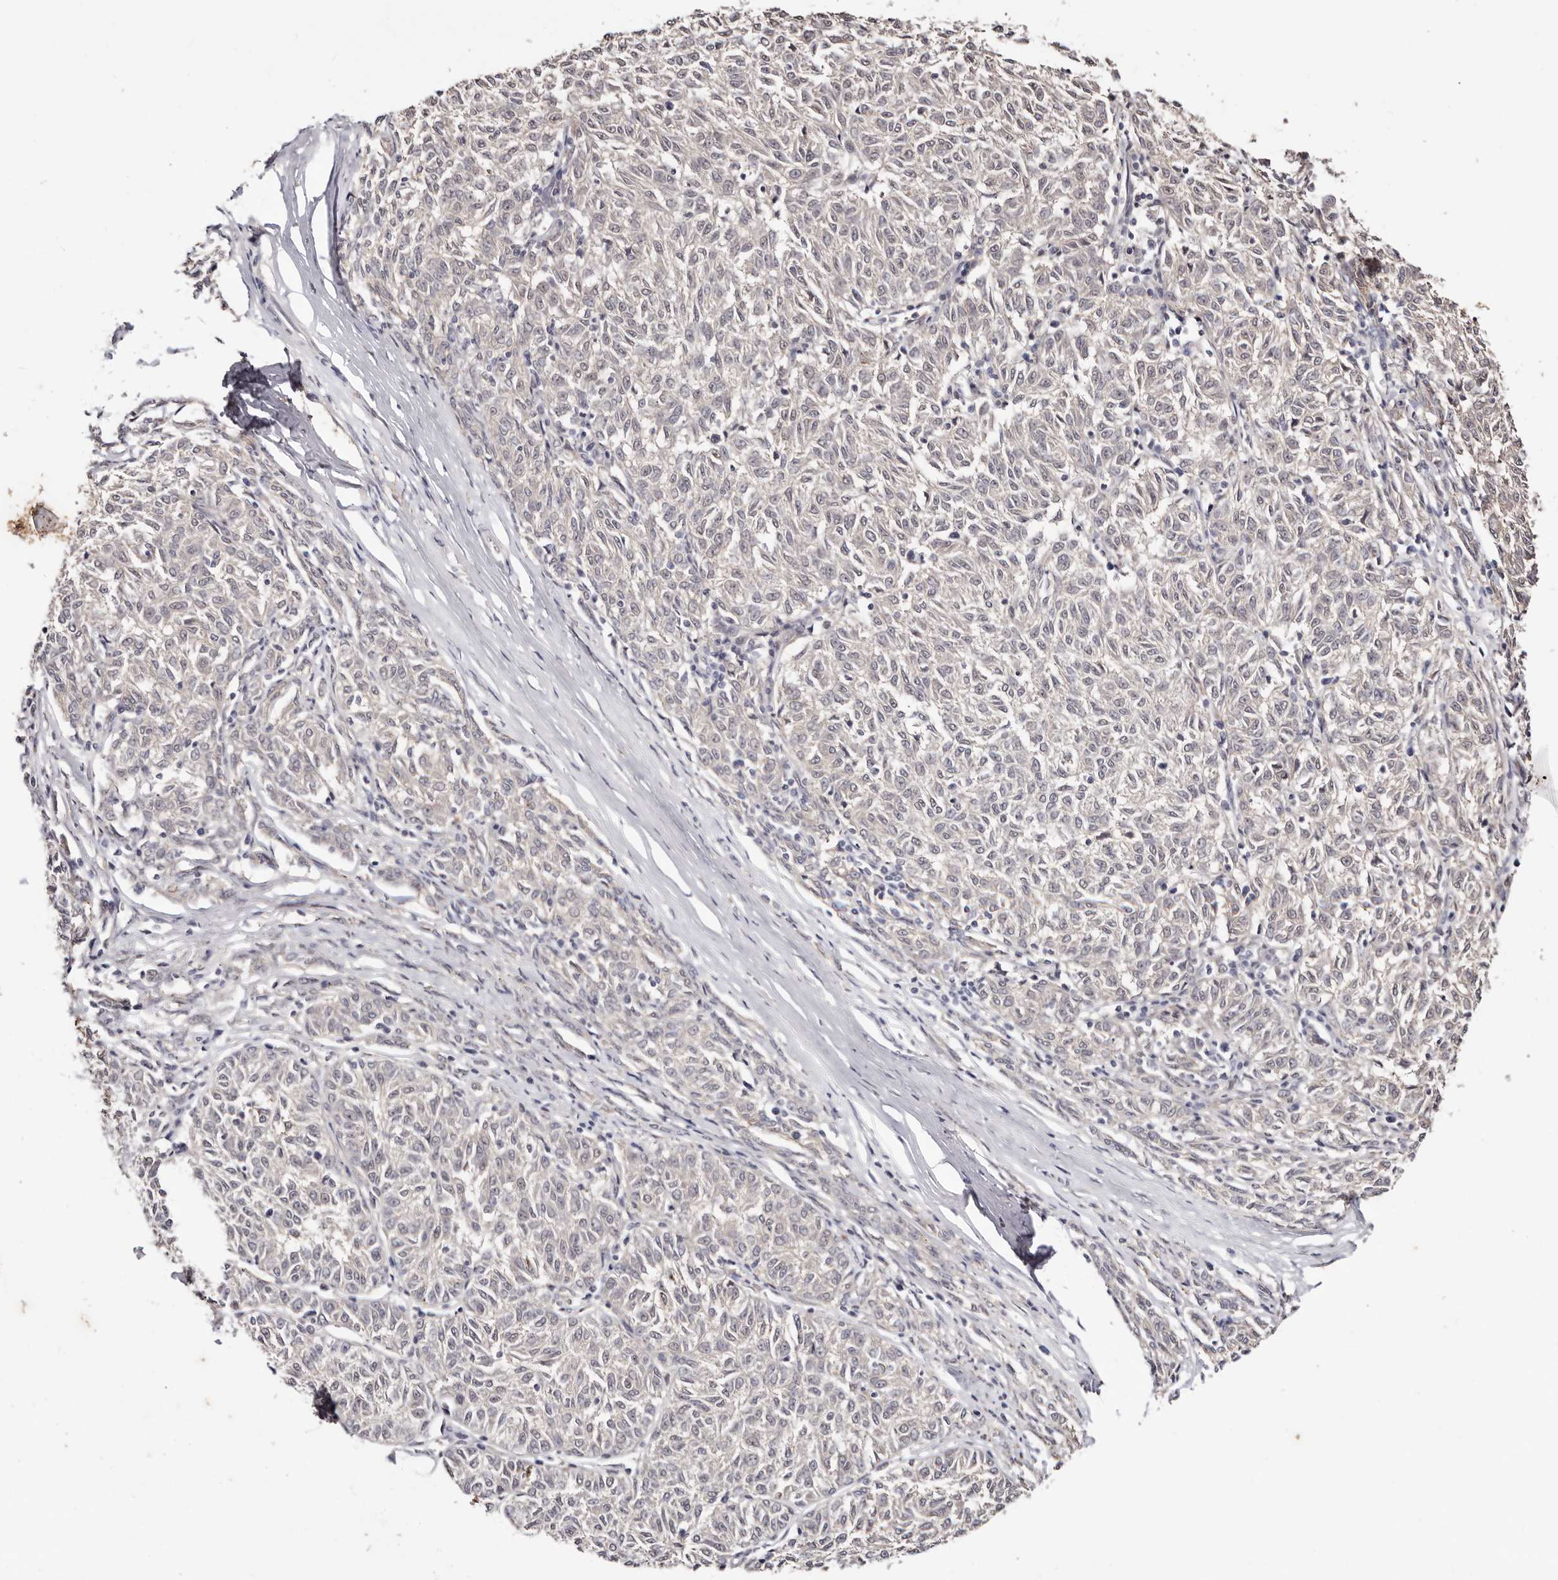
{"staining": {"intensity": "negative", "quantity": "none", "location": "none"}, "tissue": "melanoma", "cell_type": "Tumor cells", "image_type": "cancer", "snomed": [{"axis": "morphology", "description": "Malignant melanoma, NOS"}, {"axis": "topography", "description": "Skin"}], "caption": "A high-resolution micrograph shows IHC staining of melanoma, which displays no significant staining in tumor cells.", "gene": "TYW3", "patient": {"sex": "female", "age": 72}}